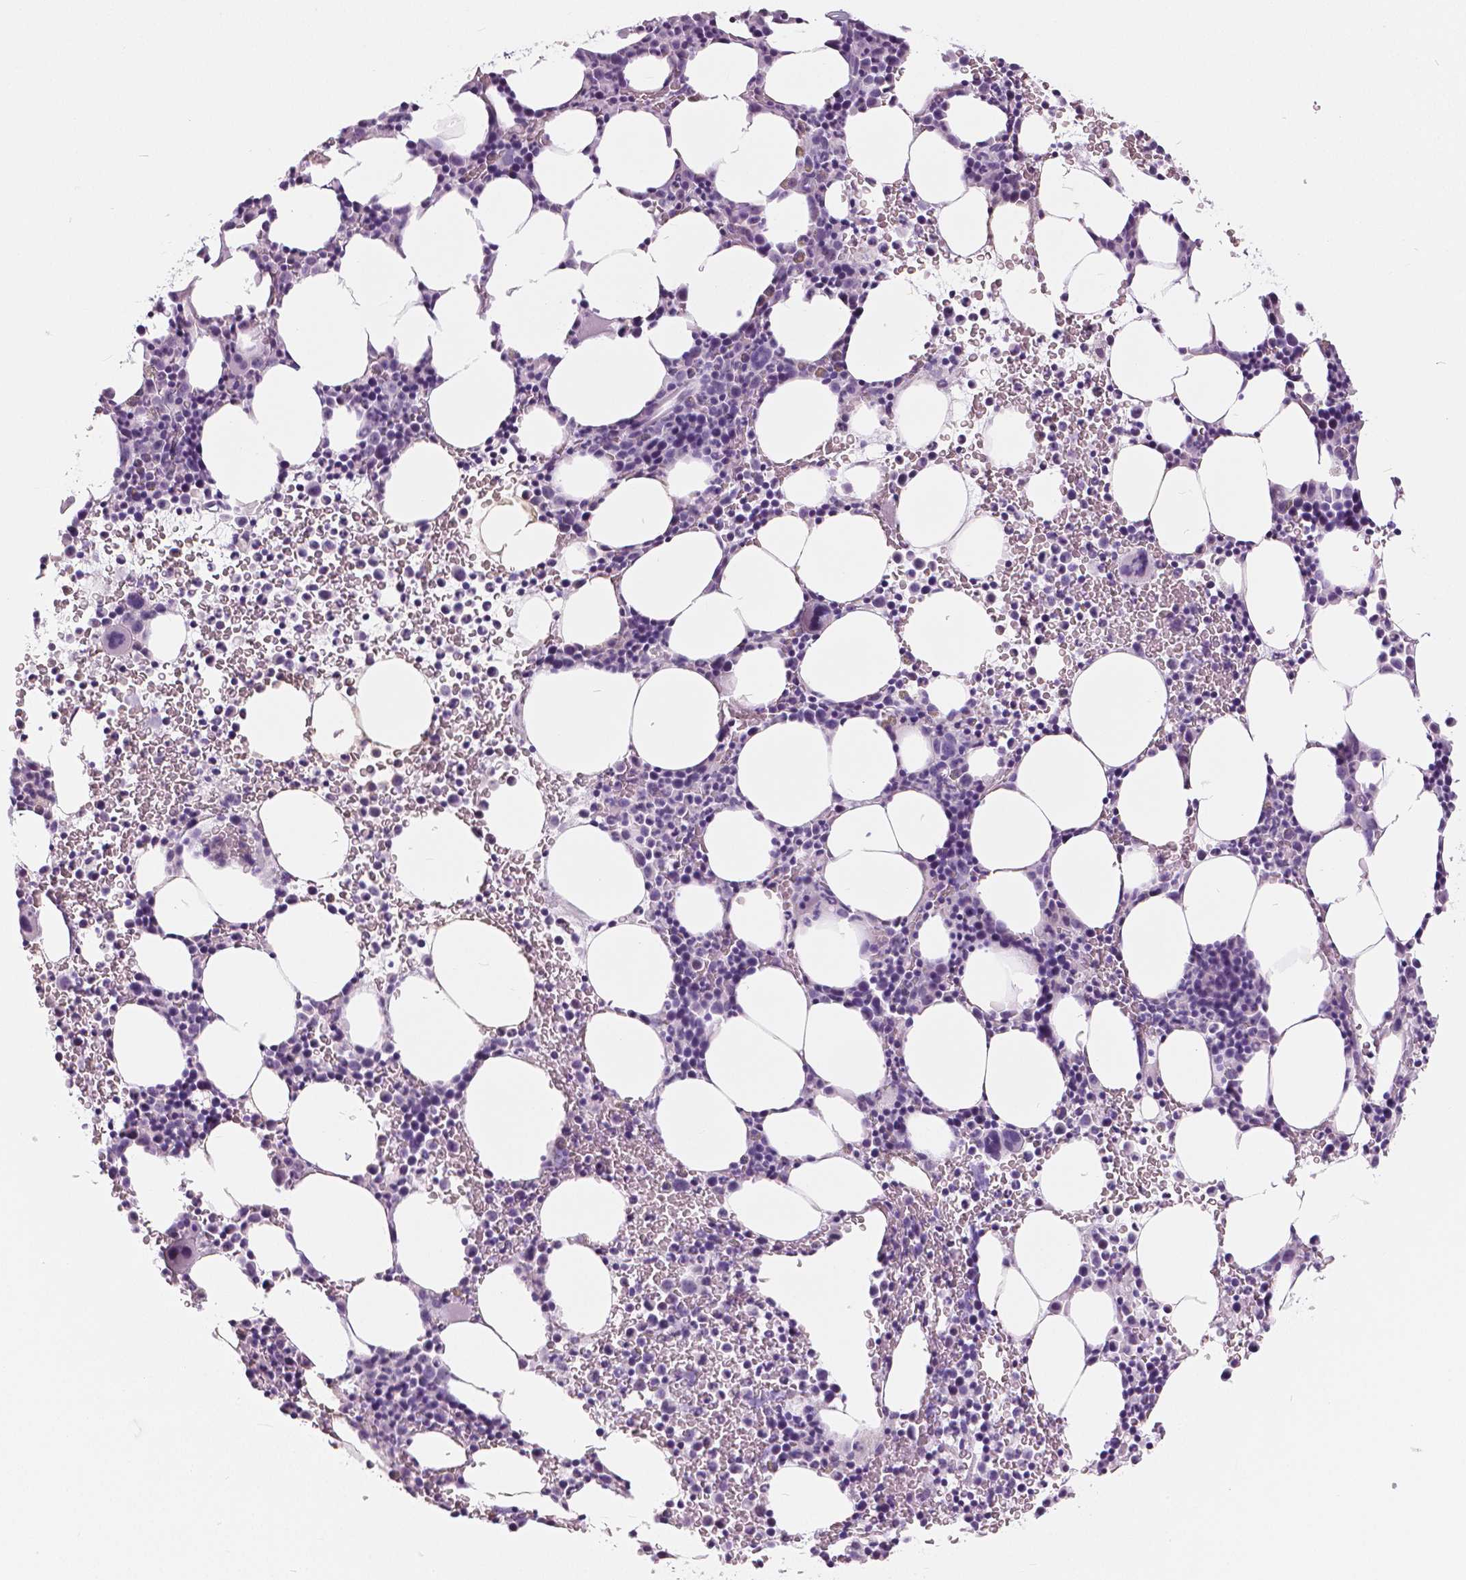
{"staining": {"intensity": "negative", "quantity": "none", "location": "none"}, "tissue": "bone marrow", "cell_type": "Hematopoietic cells", "image_type": "normal", "snomed": [{"axis": "morphology", "description": "Normal tissue, NOS"}, {"axis": "topography", "description": "Bone marrow"}], "caption": "IHC of unremarkable human bone marrow displays no staining in hematopoietic cells.", "gene": "SFTPD", "patient": {"sex": "male", "age": 58}}